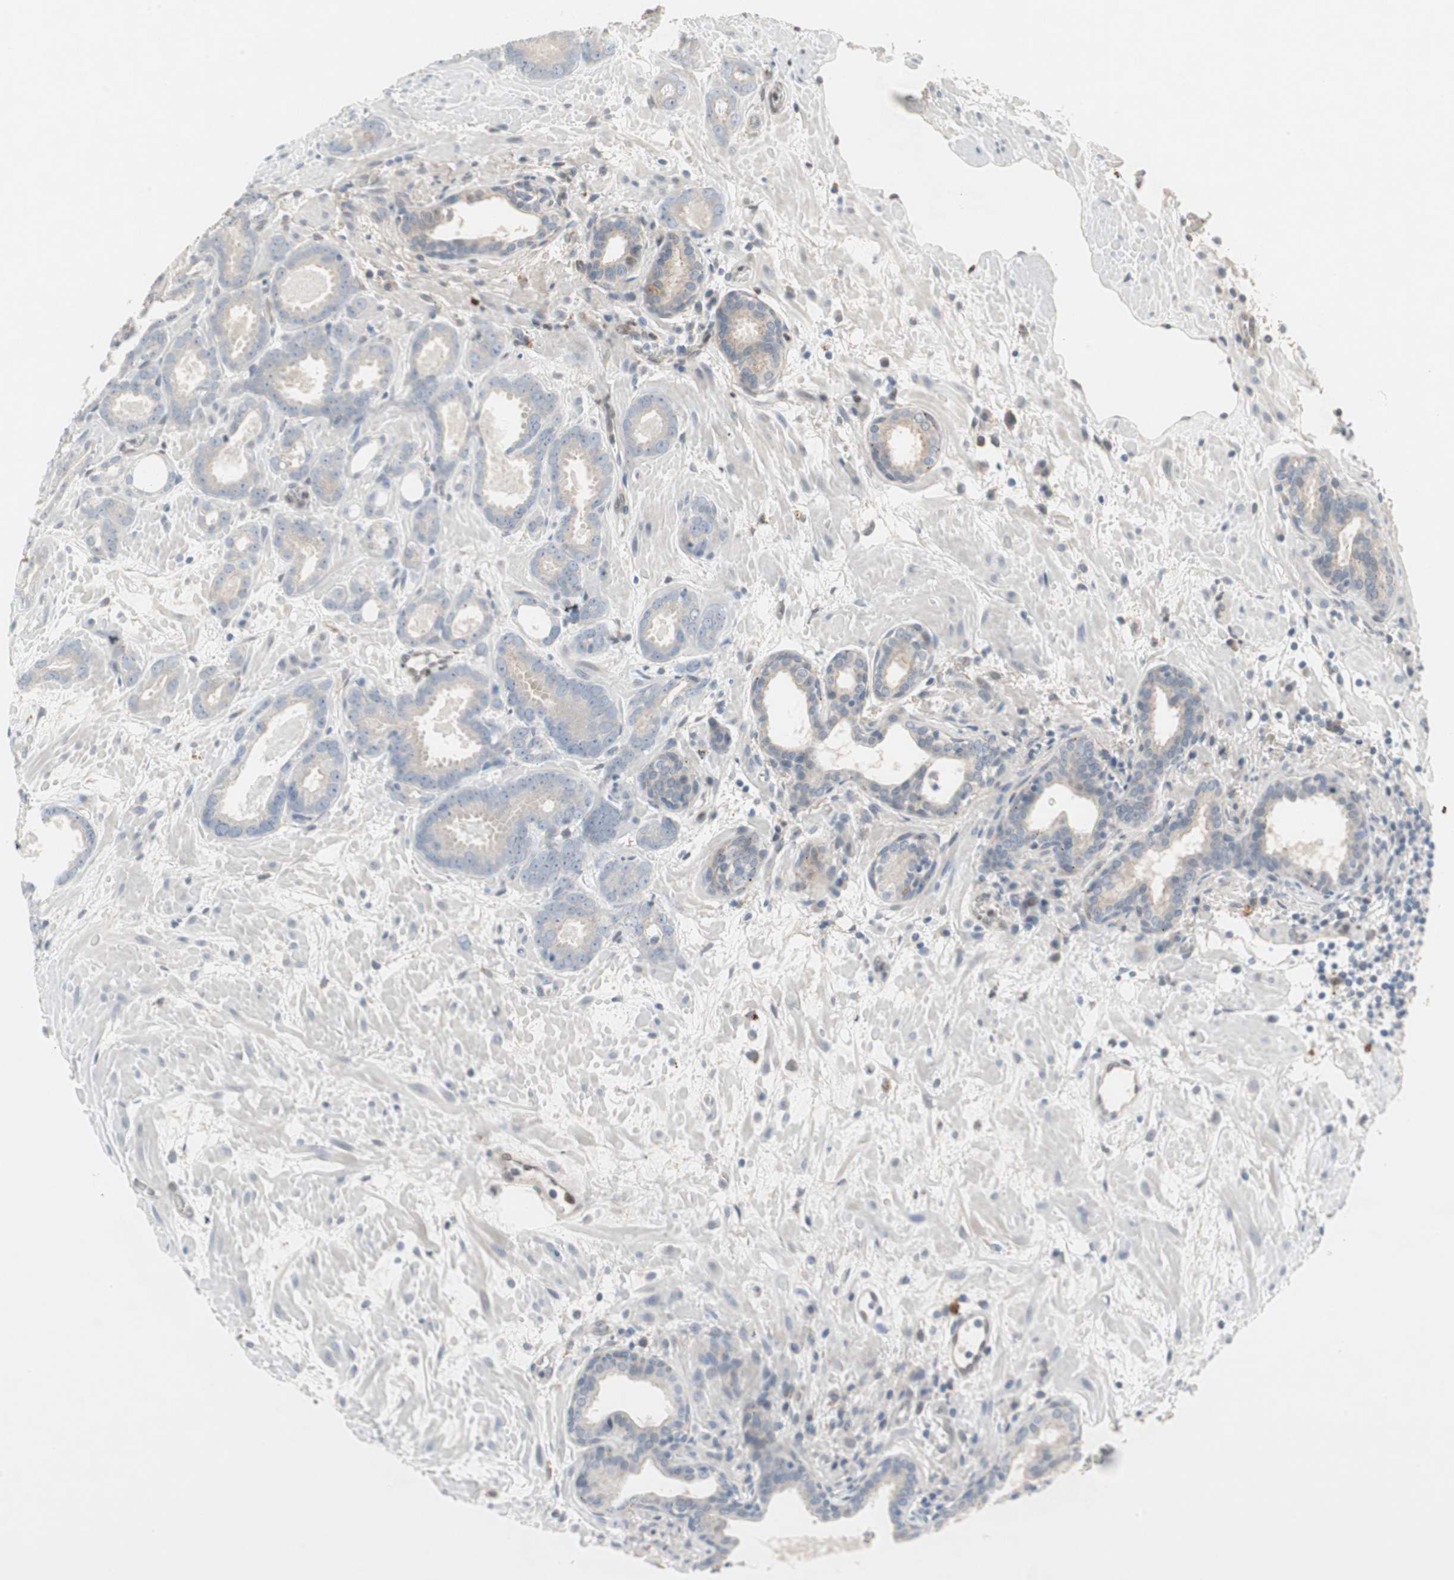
{"staining": {"intensity": "negative", "quantity": "none", "location": "none"}, "tissue": "prostate cancer", "cell_type": "Tumor cells", "image_type": "cancer", "snomed": [{"axis": "morphology", "description": "Adenocarcinoma, Low grade"}, {"axis": "topography", "description": "Prostate"}], "caption": "The IHC micrograph has no significant staining in tumor cells of prostate adenocarcinoma (low-grade) tissue.", "gene": "CAND2", "patient": {"sex": "male", "age": 57}}